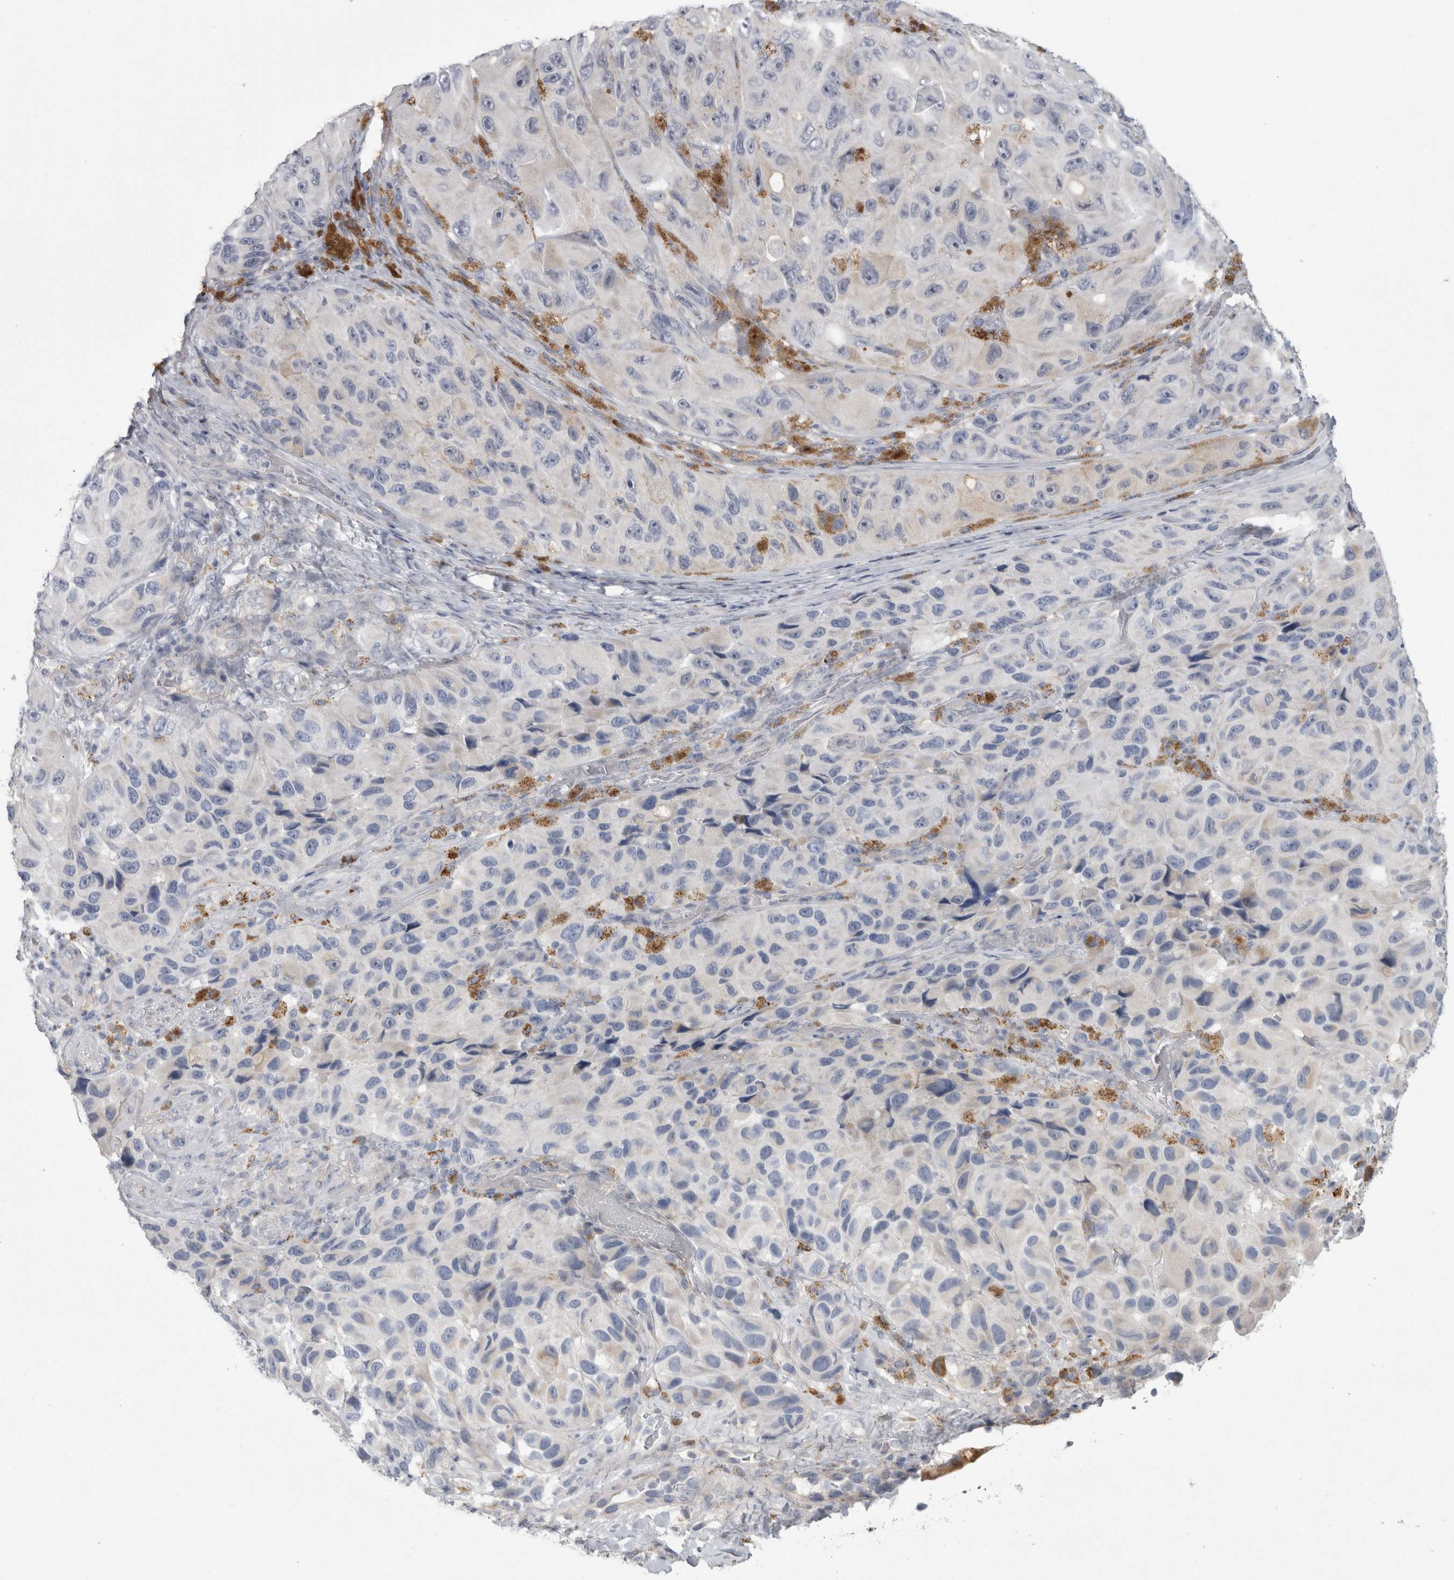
{"staining": {"intensity": "negative", "quantity": "none", "location": "none"}, "tissue": "melanoma", "cell_type": "Tumor cells", "image_type": "cancer", "snomed": [{"axis": "morphology", "description": "Malignant melanoma, NOS"}, {"axis": "topography", "description": "Skin"}], "caption": "Malignant melanoma was stained to show a protein in brown. There is no significant expression in tumor cells.", "gene": "GATM", "patient": {"sex": "female", "age": 73}}